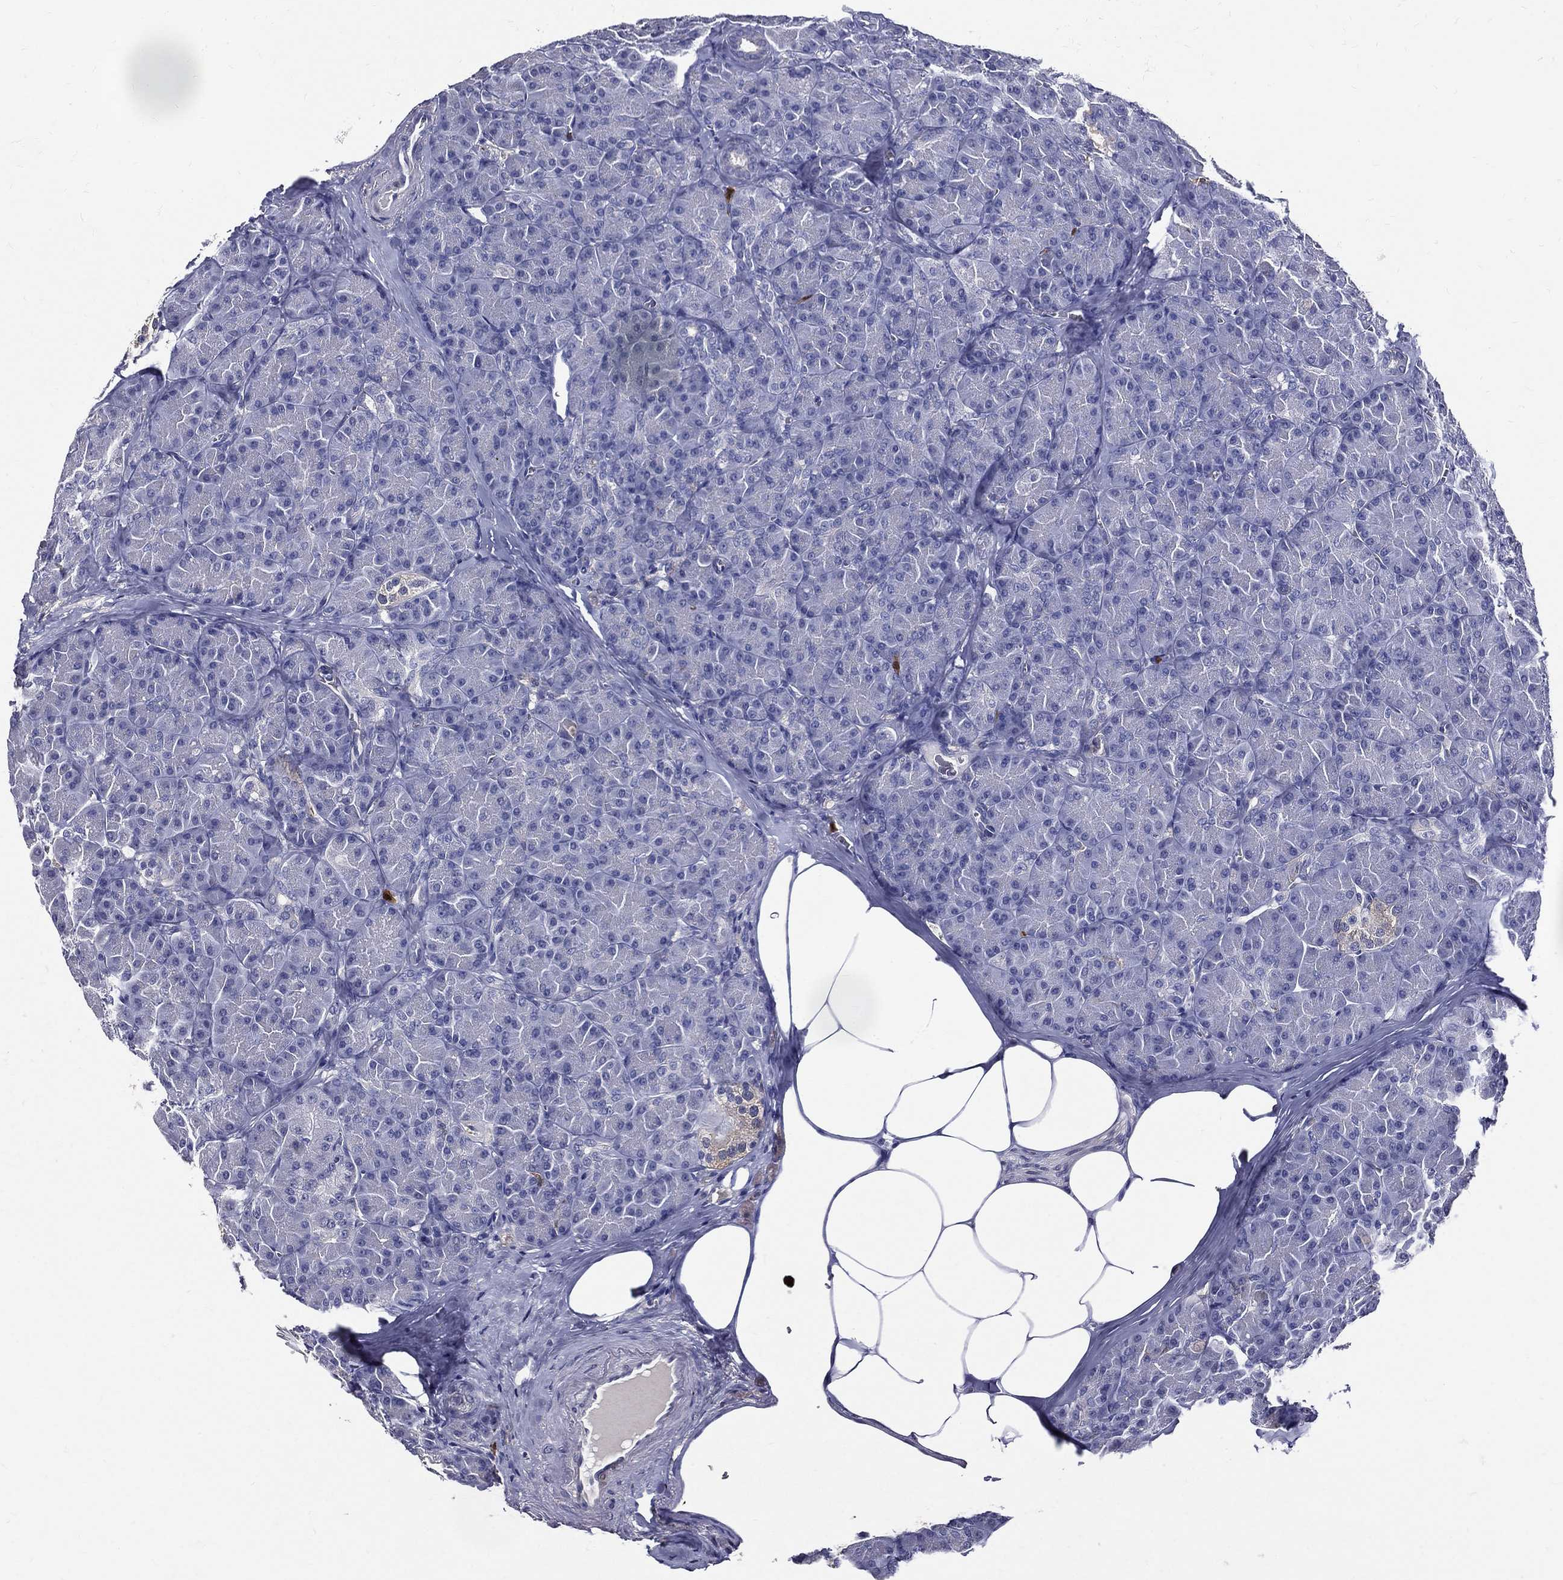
{"staining": {"intensity": "negative", "quantity": "none", "location": "none"}, "tissue": "pancreas", "cell_type": "Exocrine glandular cells", "image_type": "normal", "snomed": [{"axis": "morphology", "description": "Normal tissue, NOS"}, {"axis": "topography", "description": "Pancreas"}], "caption": "This is a image of immunohistochemistry (IHC) staining of benign pancreas, which shows no staining in exocrine glandular cells.", "gene": "GPR171", "patient": {"sex": "male", "age": 57}}